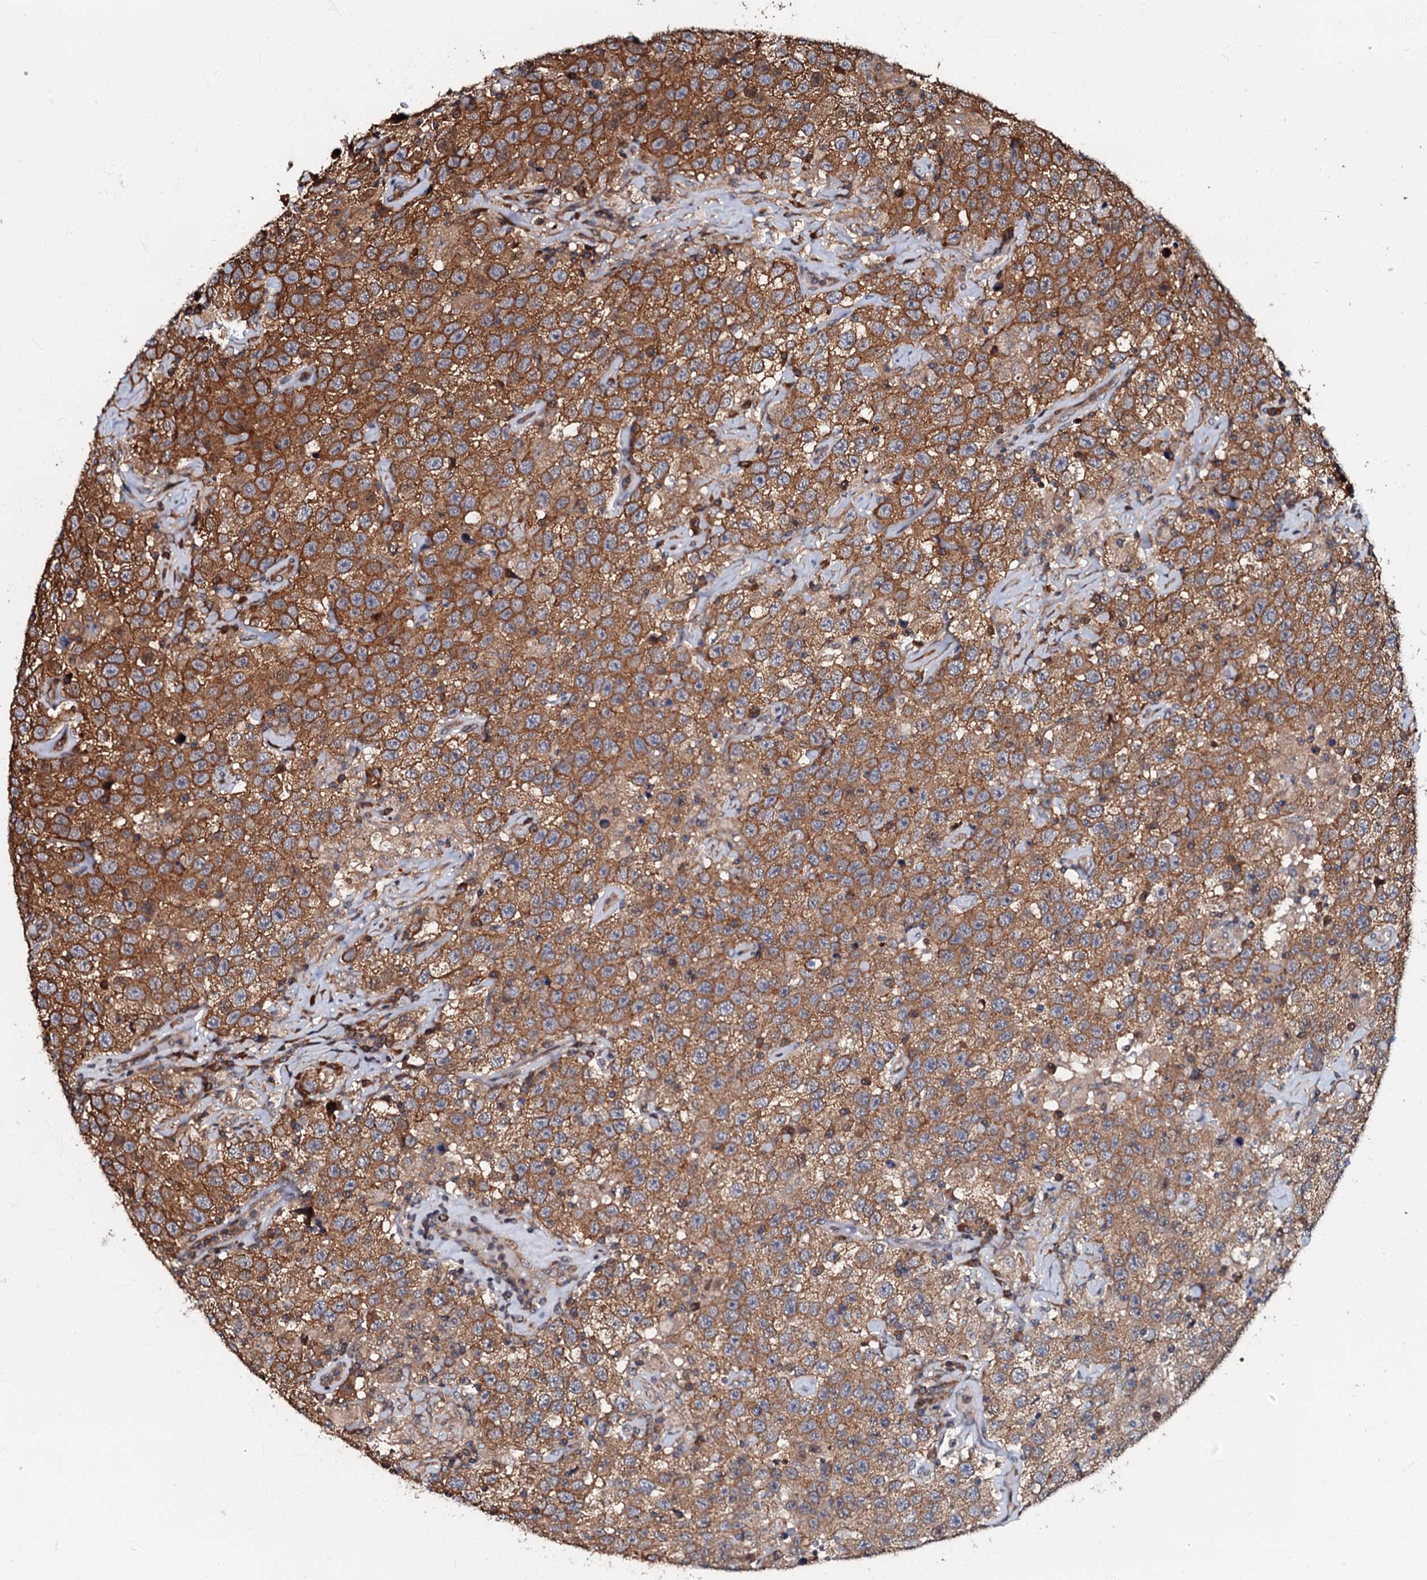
{"staining": {"intensity": "moderate", "quantity": ">75%", "location": "cytoplasmic/membranous"}, "tissue": "testis cancer", "cell_type": "Tumor cells", "image_type": "cancer", "snomed": [{"axis": "morphology", "description": "Seminoma, NOS"}, {"axis": "topography", "description": "Testis"}], "caption": "The histopathology image shows immunohistochemical staining of testis cancer. There is moderate cytoplasmic/membranous expression is identified in about >75% of tumor cells.", "gene": "OSBP", "patient": {"sex": "male", "age": 41}}